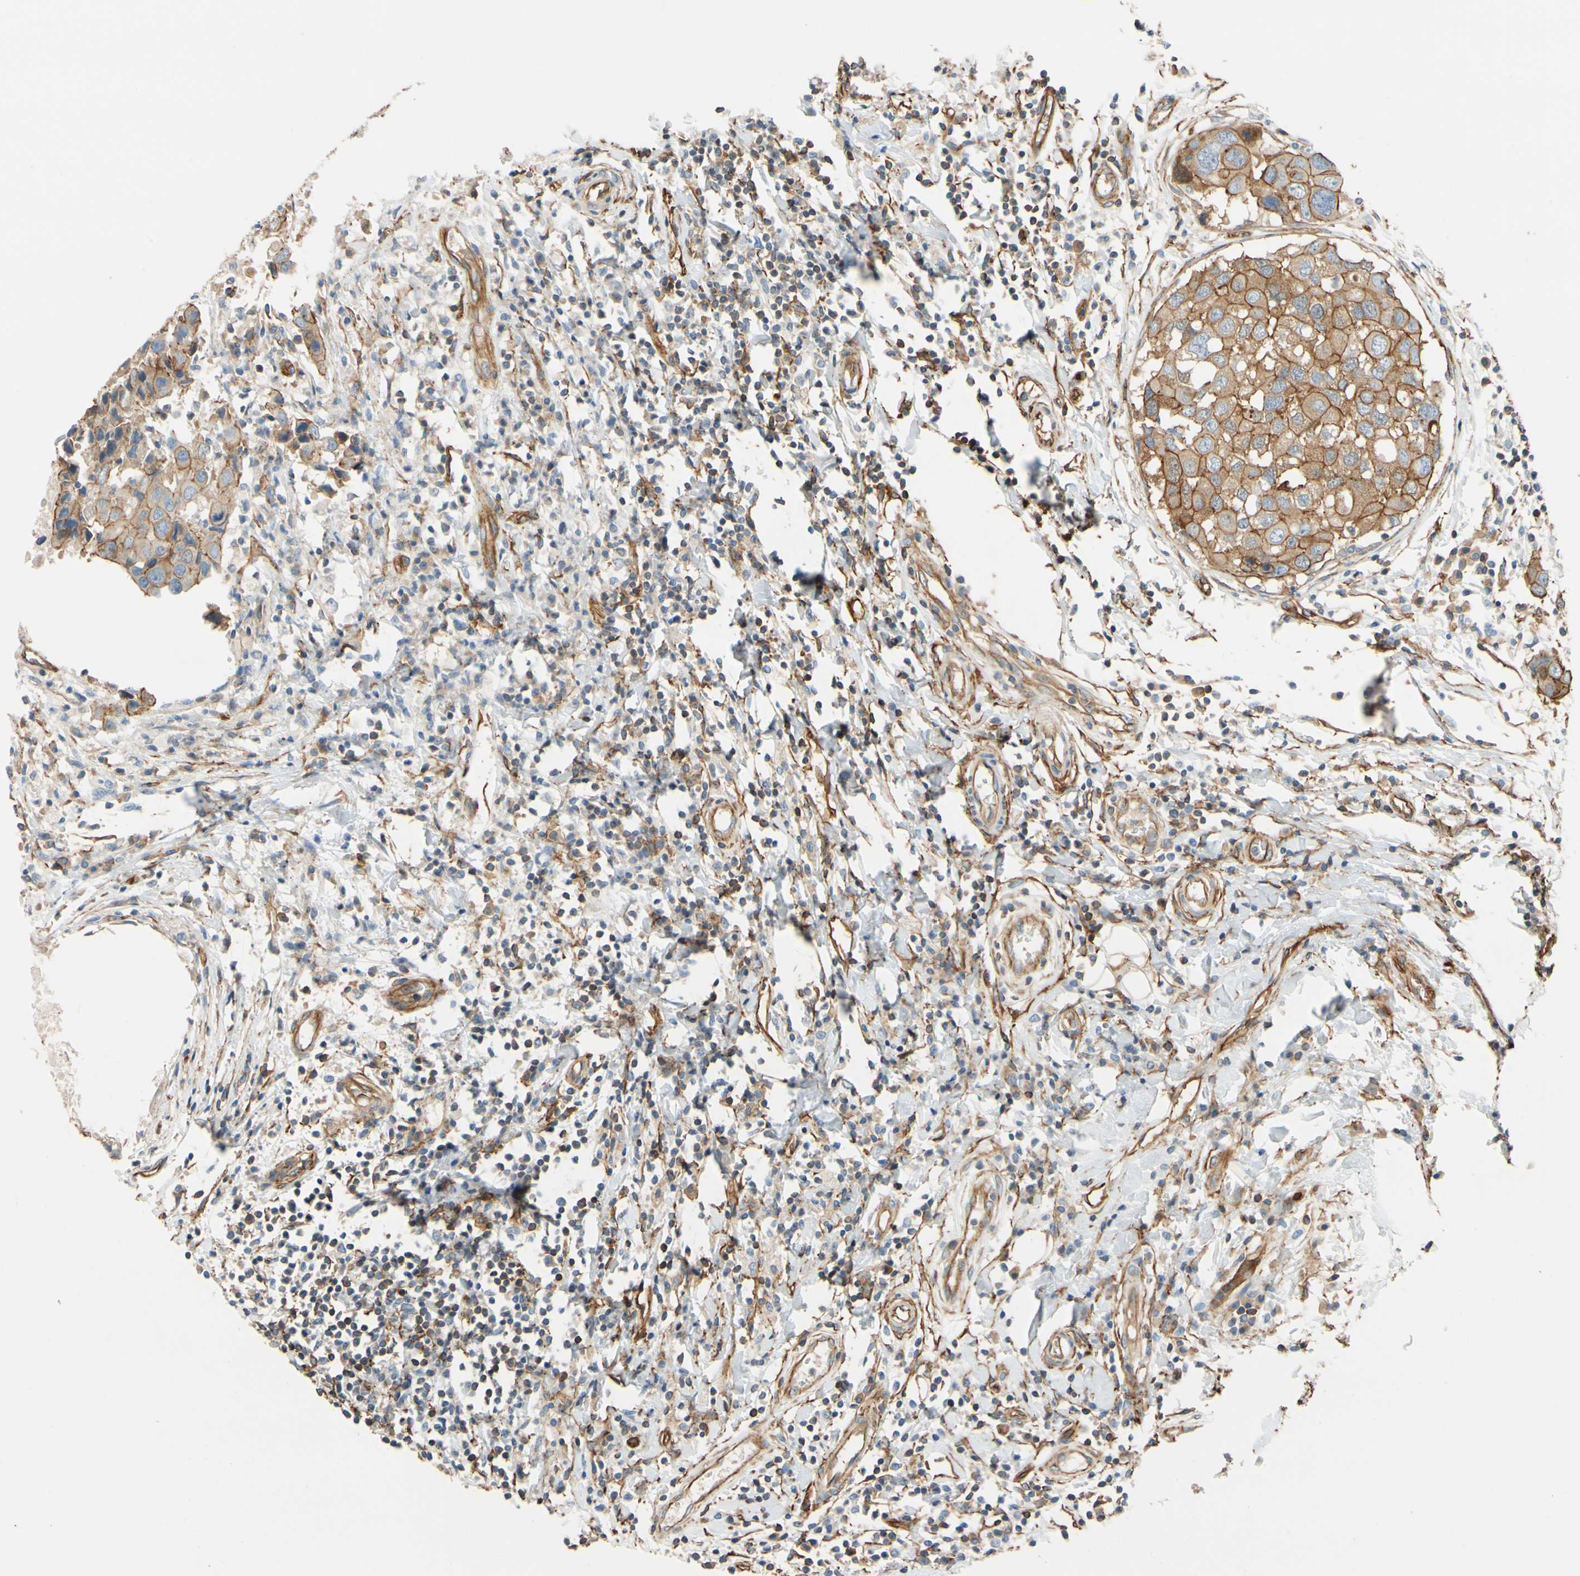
{"staining": {"intensity": "moderate", "quantity": ">75%", "location": "cytoplasmic/membranous"}, "tissue": "breast cancer", "cell_type": "Tumor cells", "image_type": "cancer", "snomed": [{"axis": "morphology", "description": "Duct carcinoma"}, {"axis": "topography", "description": "Breast"}], "caption": "Moderate cytoplasmic/membranous protein positivity is present in about >75% of tumor cells in invasive ductal carcinoma (breast). (DAB (3,3'-diaminobenzidine) IHC with brightfield microscopy, high magnification).", "gene": "SPTAN1", "patient": {"sex": "female", "age": 27}}